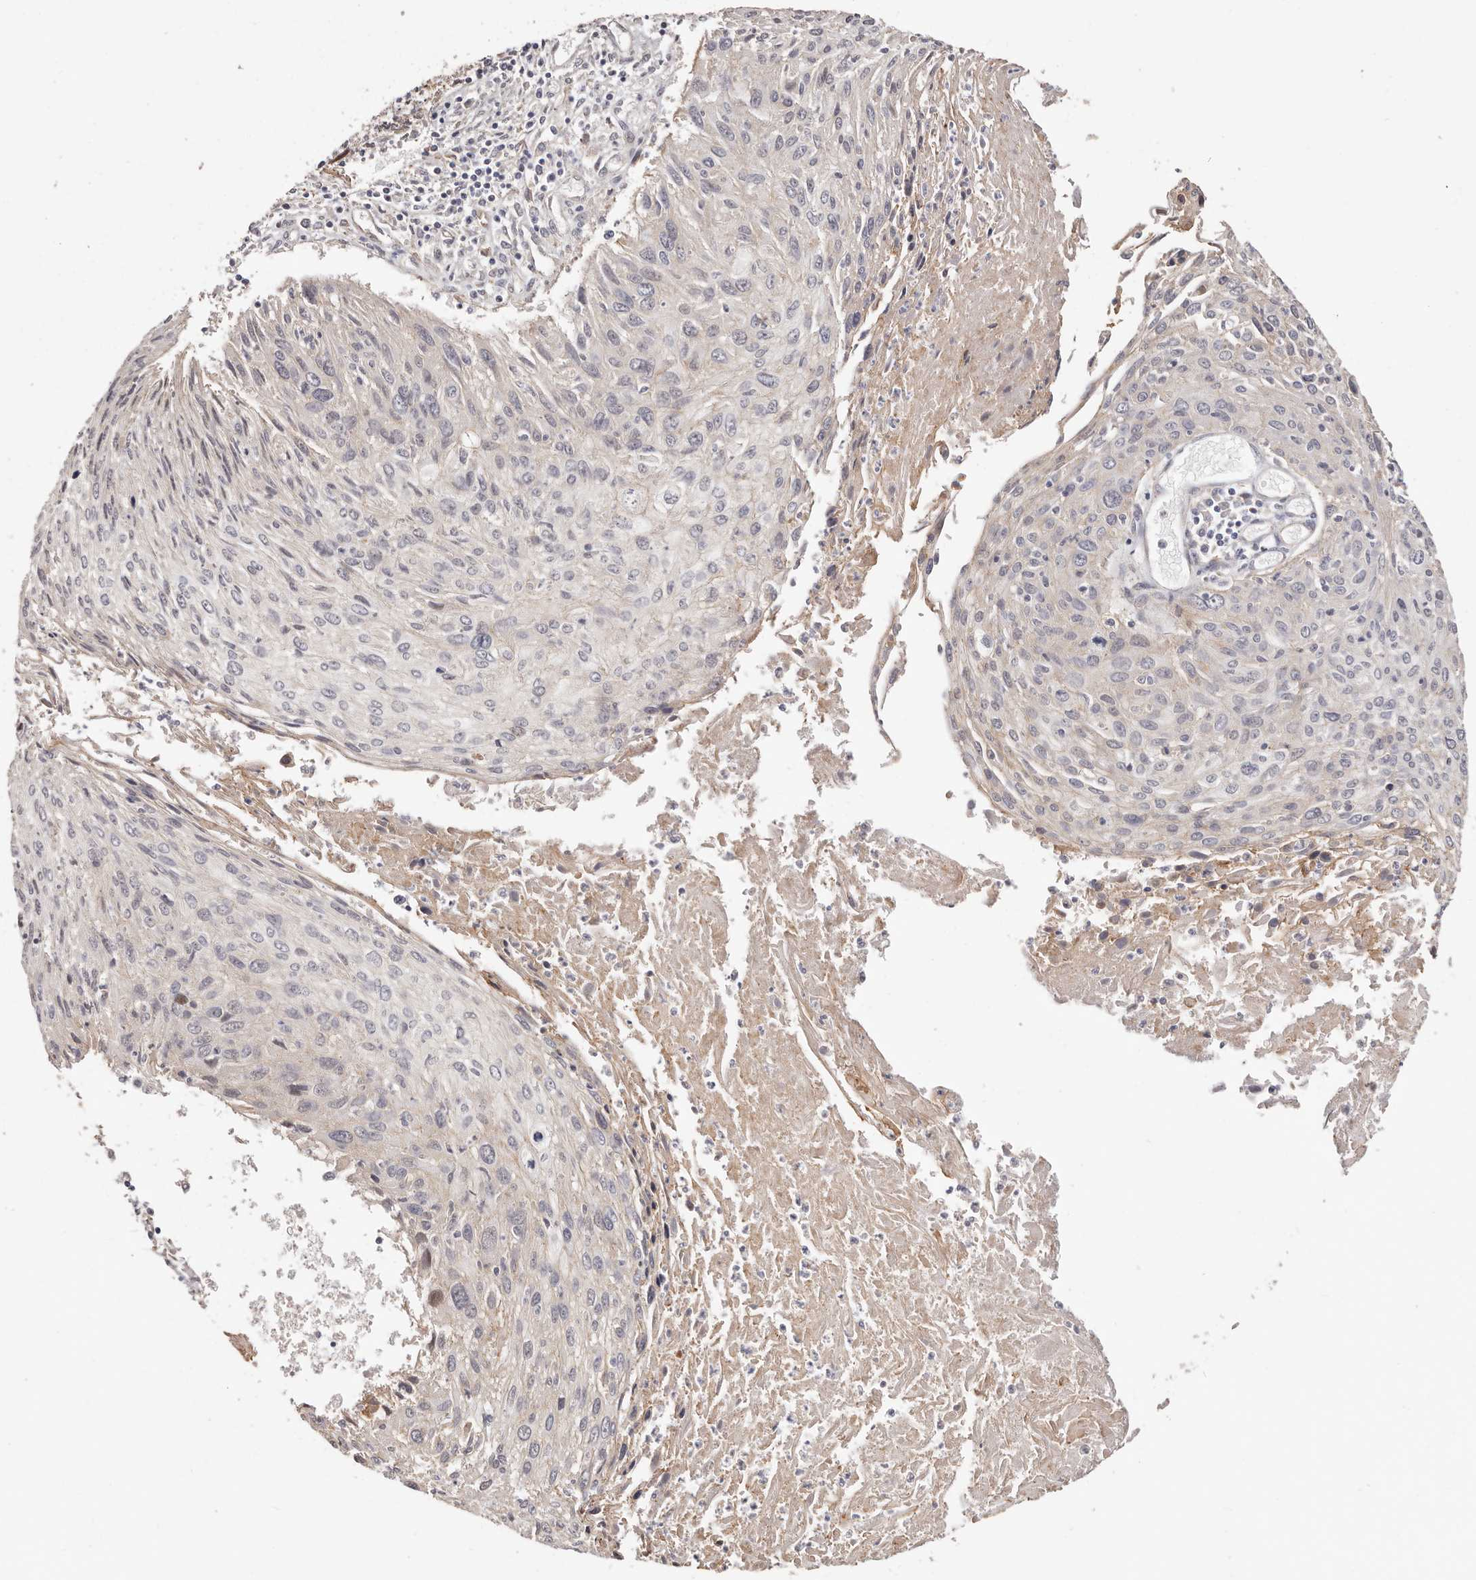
{"staining": {"intensity": "weak", "quantity": "<25%", "location": "cytoplasmic/membranous"}, "tissue": "cervical cancer", "cell_type": "Tumor cells", "image_type": "cancer", "snomed": [{"axis": "morphology", "description": "Squamous cell carcinoma, NOS"}, {"axis": "topography", "description": "Cervix"}], "caption": "Immunohistochemical staining of human cervical squamous cell carcinoma exhibits no significant staining in tumor cells.", "gene": "TRIP13", "patient": {"sex": "female", "age": 51}}